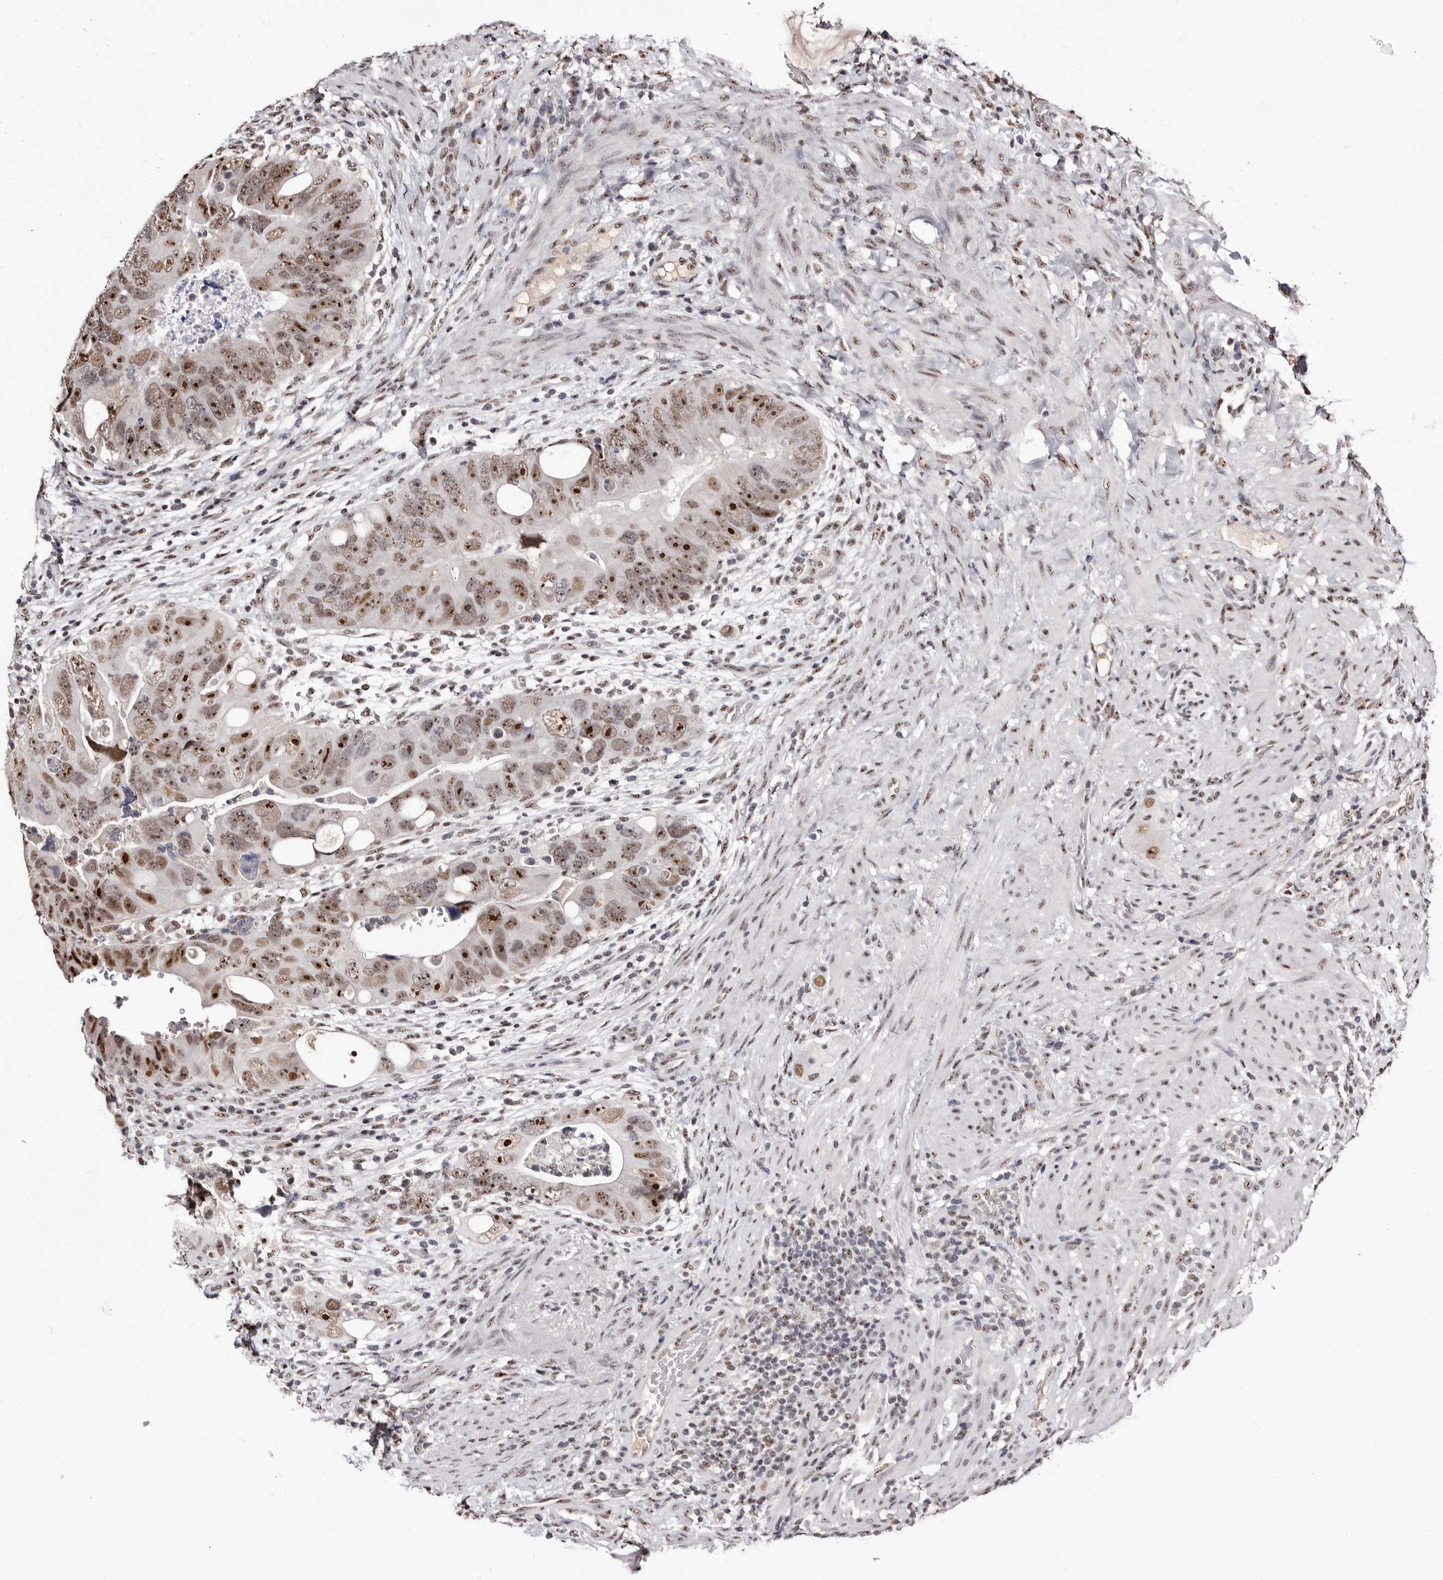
{"staining": {"intensity": "moderate", "quantity": ">75%", "location": "nuclear"}, "tissue": "colorectal cancer", "cell_type": "Tumor cells", "image_type": "cancer", "snomed": [{"axis": "morphology", "description": "Adenocarcinoma, NOS"}, {"axis": "topography", "description": "Rectum"}], "caption": "Adenocarcinoma (colorectal) stained for a protein reveals moderate nuclear positivity in tumor cells.", "gene": "ANAPC11", "patient": {"sex": "male", "age": 59}}